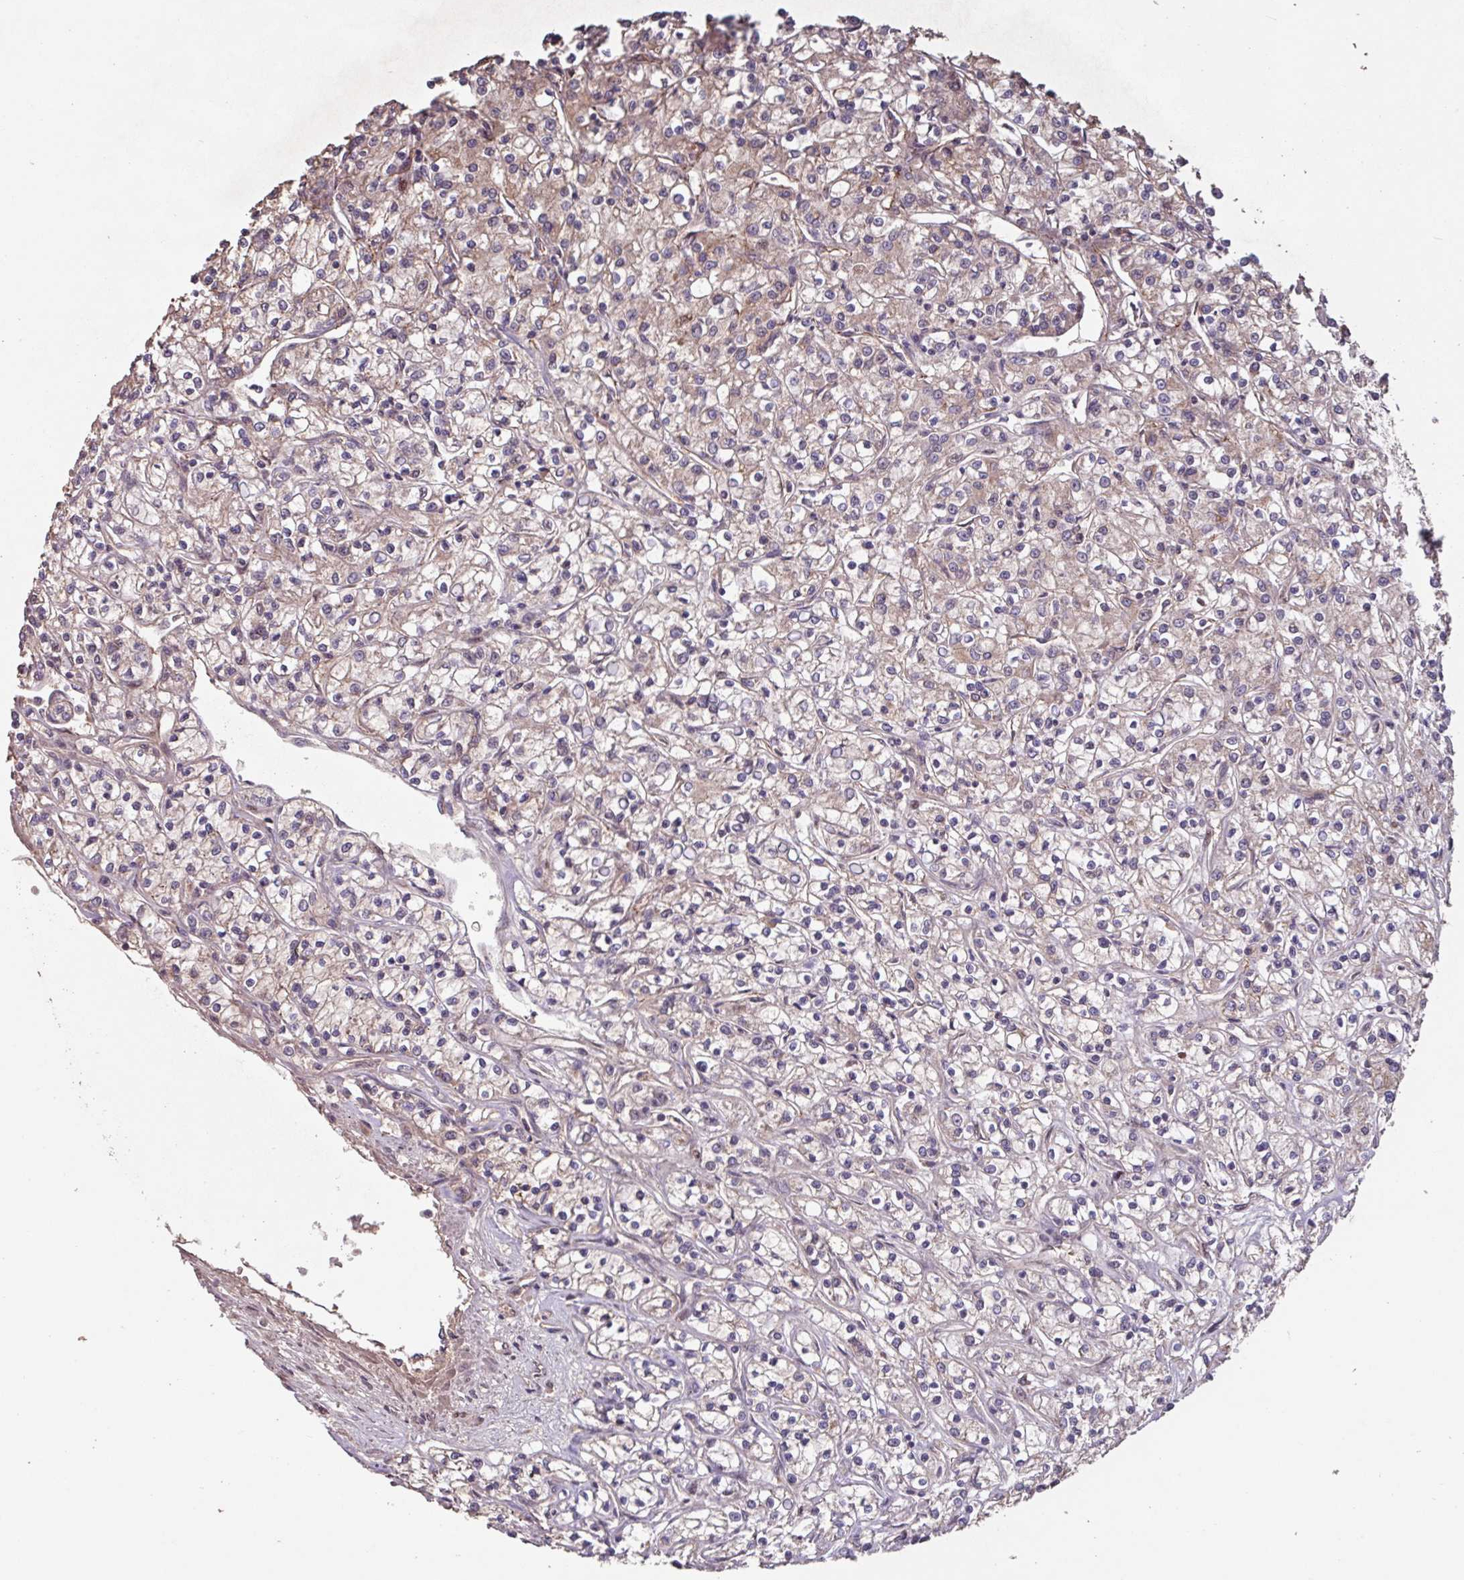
{"staining": {"intensity": "weak", "quantity": "25%-75%", "location": "cytoplasmic/membranous"}, "tissue": "renal cancer", "cell_type": "Tumor cells", "image_type": "cancer", "snomed": [{"axis": "morphology", "description": "Adenocarcinoma, NOS"}, {"axis": "topography", "description": "Kidney"}], "caption": "This is an image of immunohistochemistry (IHC) staining of renal cancer, which shows weak positivity in the cytoplasmic/membranous of tumor cells.", "gene": "TMEM88", "patient": {"sex": "female", "age": 59}}